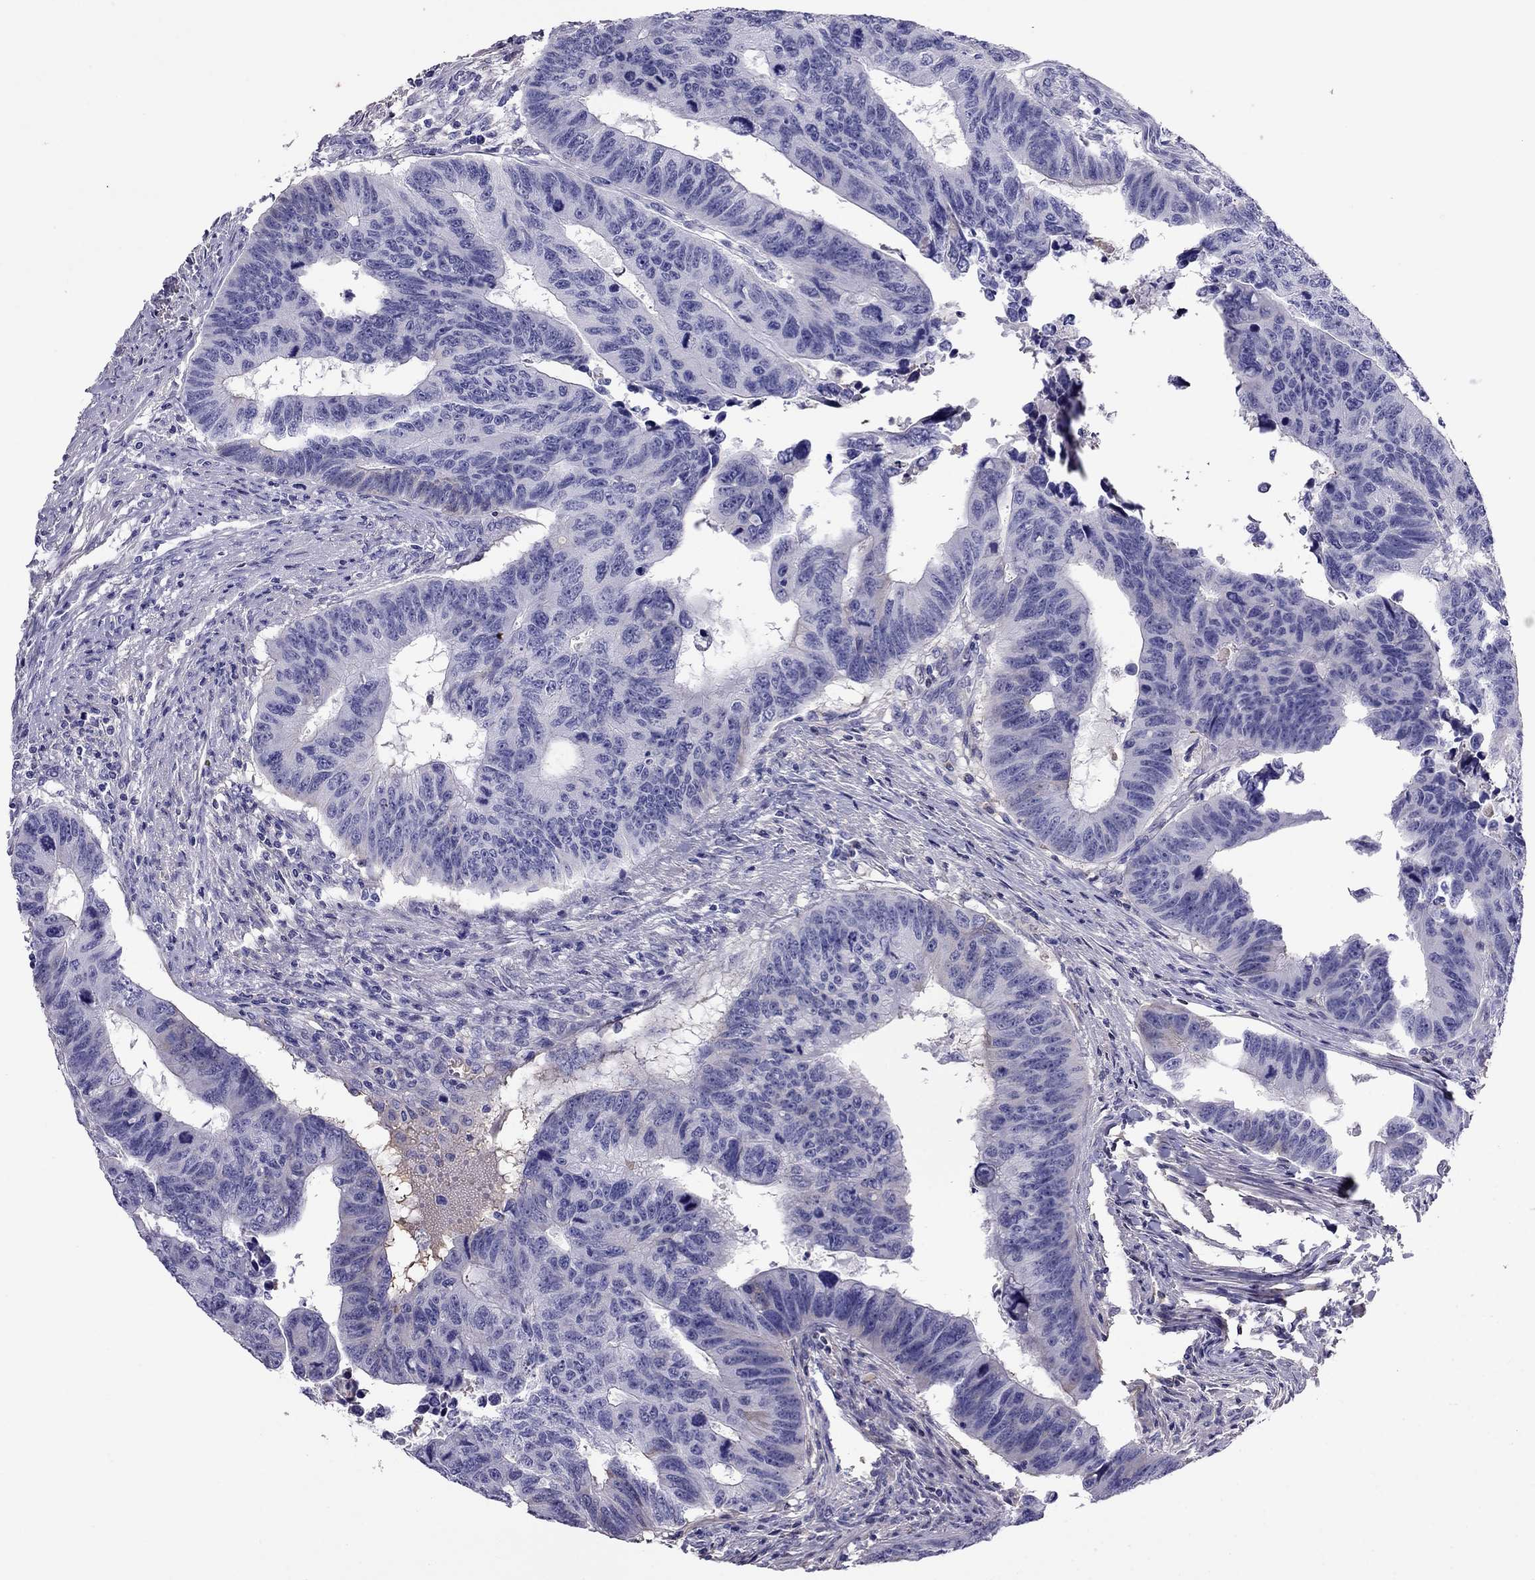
{"staining": {"intensity": "negative", "quantity": "none", "location": "none"}, "tissue": "colorectal cancer", "cell_type": "Tumor cells", "image_type": "cancer", "snomed": [{"axis": "morphology", "description": "Adenocarcinoma, NOS"}, {"axis": "topography", "description": "Rectum"}], "caption": "The immunohistochemistry (IHC) micrograph has no significant positivity in tumor cells of adenocarcinoma (colorectal) tissue. The staining is performed using DAB (3,3'-diaminobenzidine) brown chromogen with nuclei counter-stained in using hematoxylin.", "gene": "TBC1D21", "patient": {"sex": "female", "age": 85}}